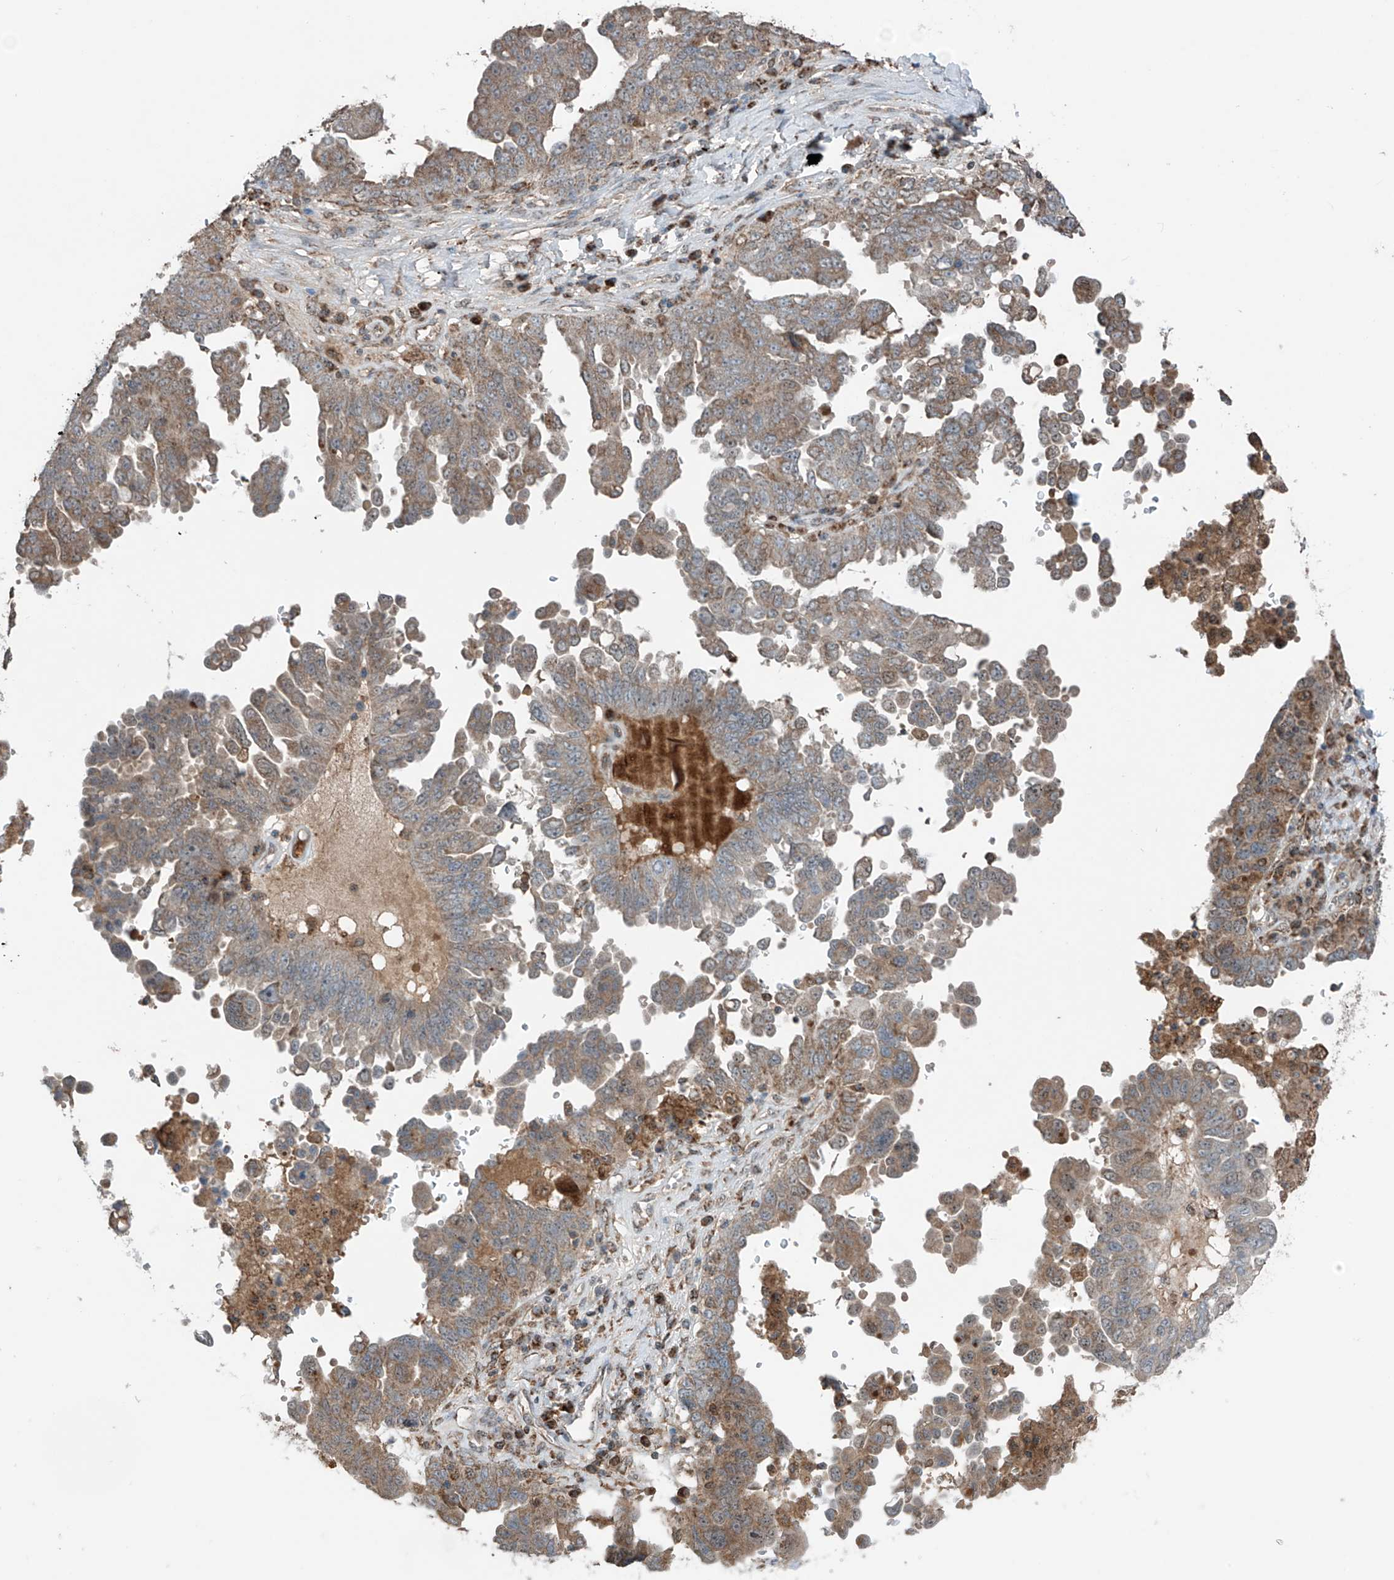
{"staining": {"intensity": "weak", "quantity": "25%-75%", "location": "cytoplasmic/membranous"}, "tissue": "ovarian cancer", "cell_type": "Tumor cells", "image_type": "cancer", "snomed": [{"axis": "morphology", "description": "Carcinoma, endometroid"}, {"axis": "topography", "description": "Ovary"}], "caption": "This micrograph exhibits immunohistochemistry (IHC) staining of human ovarian cancer, with low weak cytoplasmic/membranous staining in about 25%-75% of tumor cells.", "gene": "SAMD3", "patient": {"sex": "female", "age": 62}}